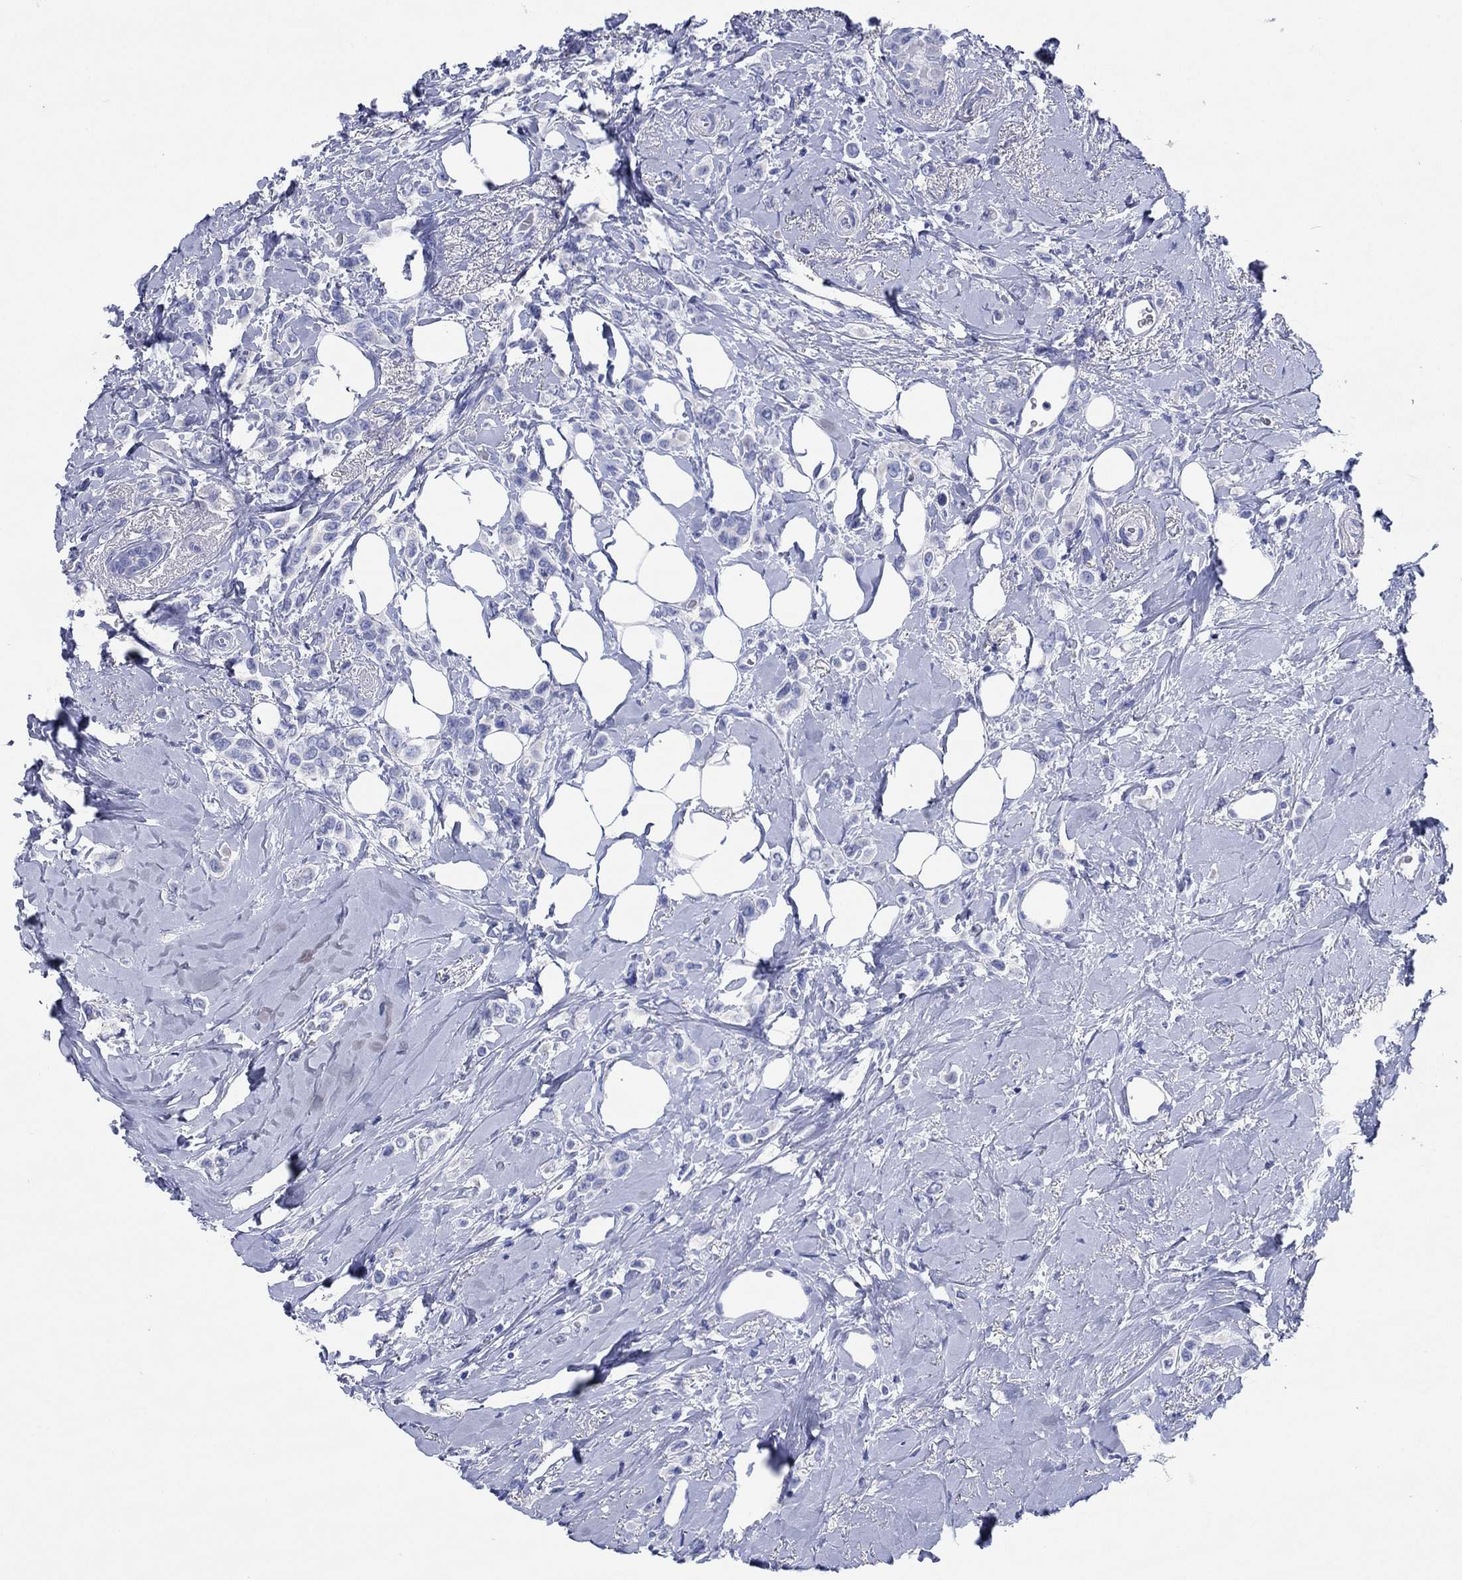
{"staining": {"intensity": "negative", "quantity": "none", "location": "none"}, "tissue": "breast cancer", "cell_type": "Tumor cells", "image_type": "cancer", "snomed": [{"axis": "morphology", "description": "Lobular carcinoma"}, {"axis": "topography", "description": "Breast"}], "caption": "Tumor cells show no significant positivity in breast cancer (lobular carcinoma).", "gene": "HCRT", "patient": {"sex": "female", "age": 66}}